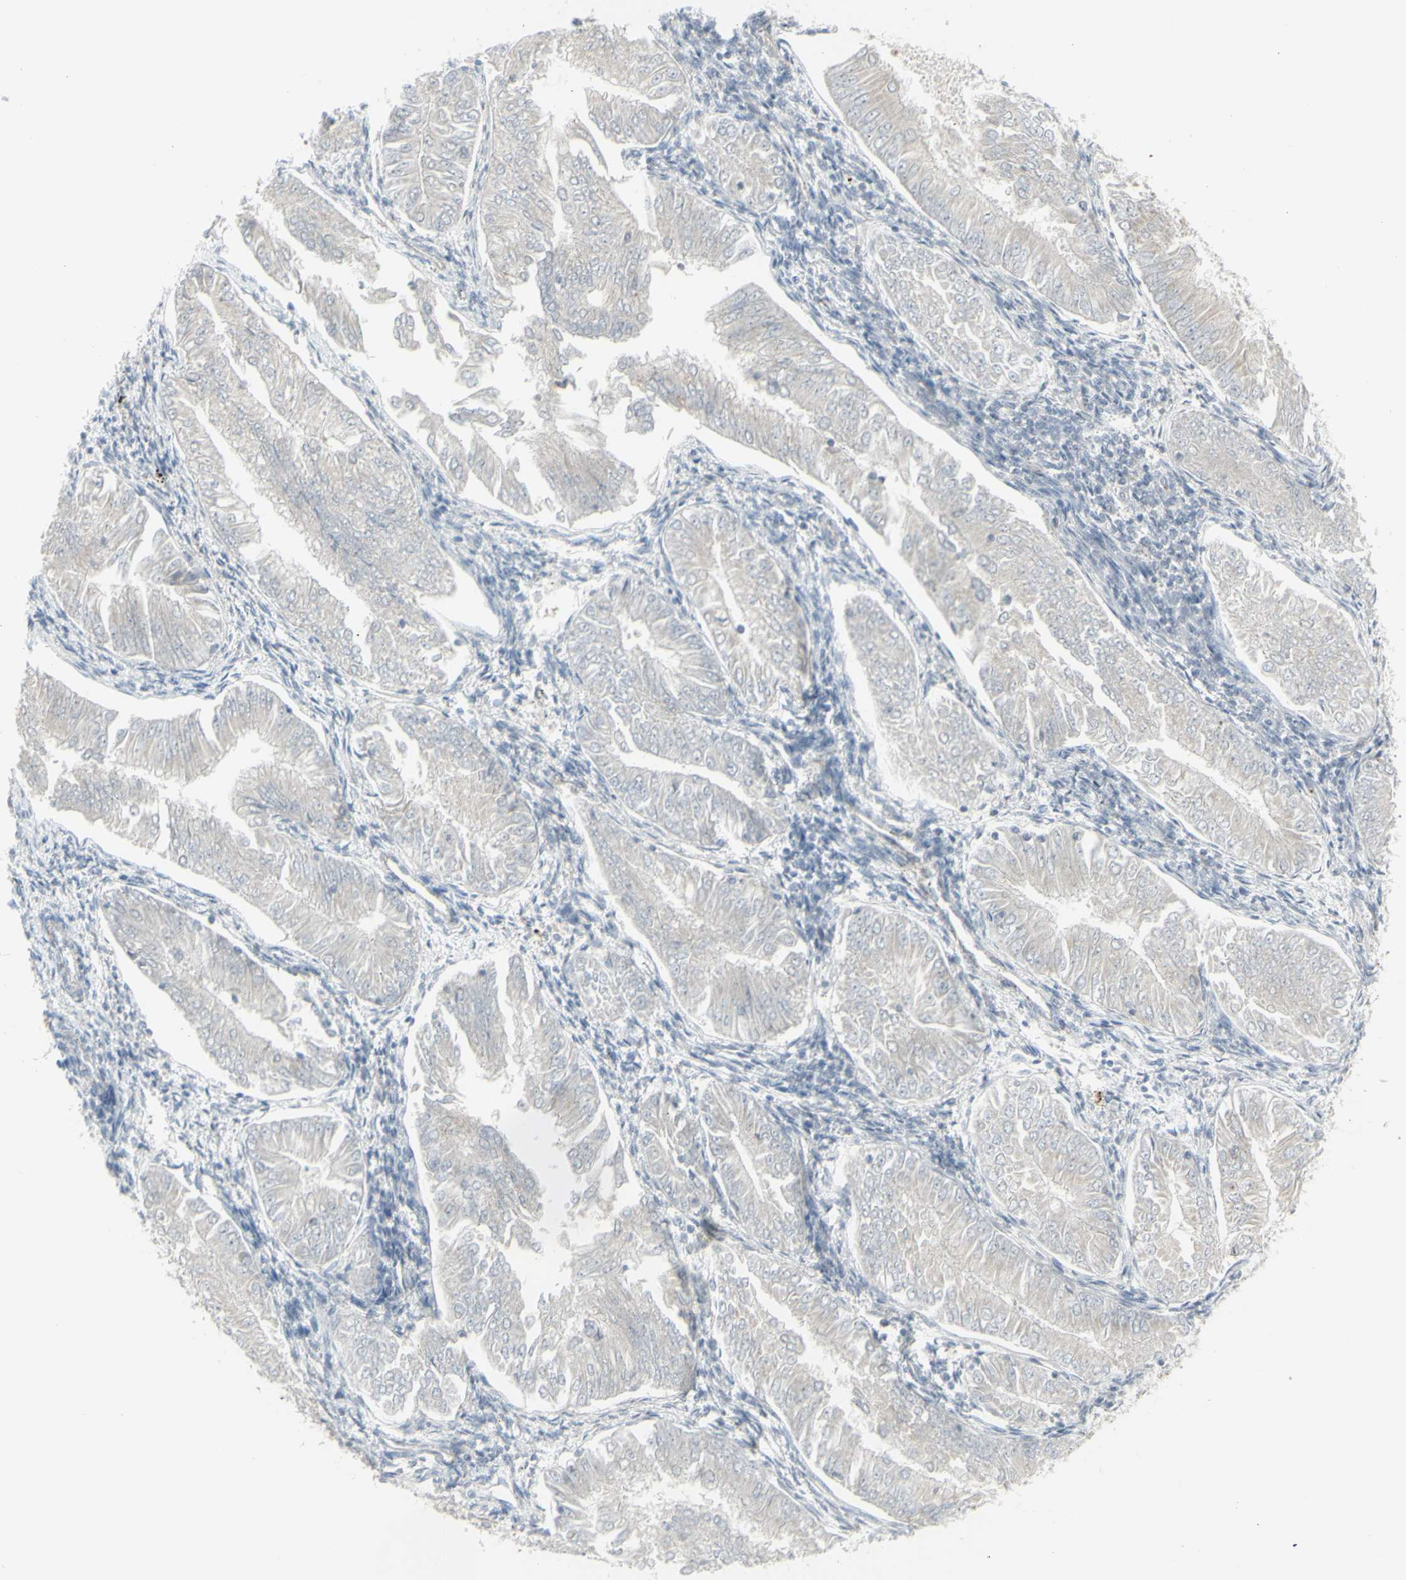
{"staining": {"intensity": "negative", "quantity": "none", "location": "none"}, "tissue": "endometrial cancer", "cell_type": "Tumor cells", "image_type": "cancer", "snomed": [{"axis": "morphology", "description": "Adenocarcinoma, NOS"}, {"axis": "topography", "description": "Endometrium"}], "caption": "Histopathology image shows no significant protein expression in tumor cells of endometrial cancer.", "gene": "GALNT6", "patient": {"sex": "female", "age": 53}}